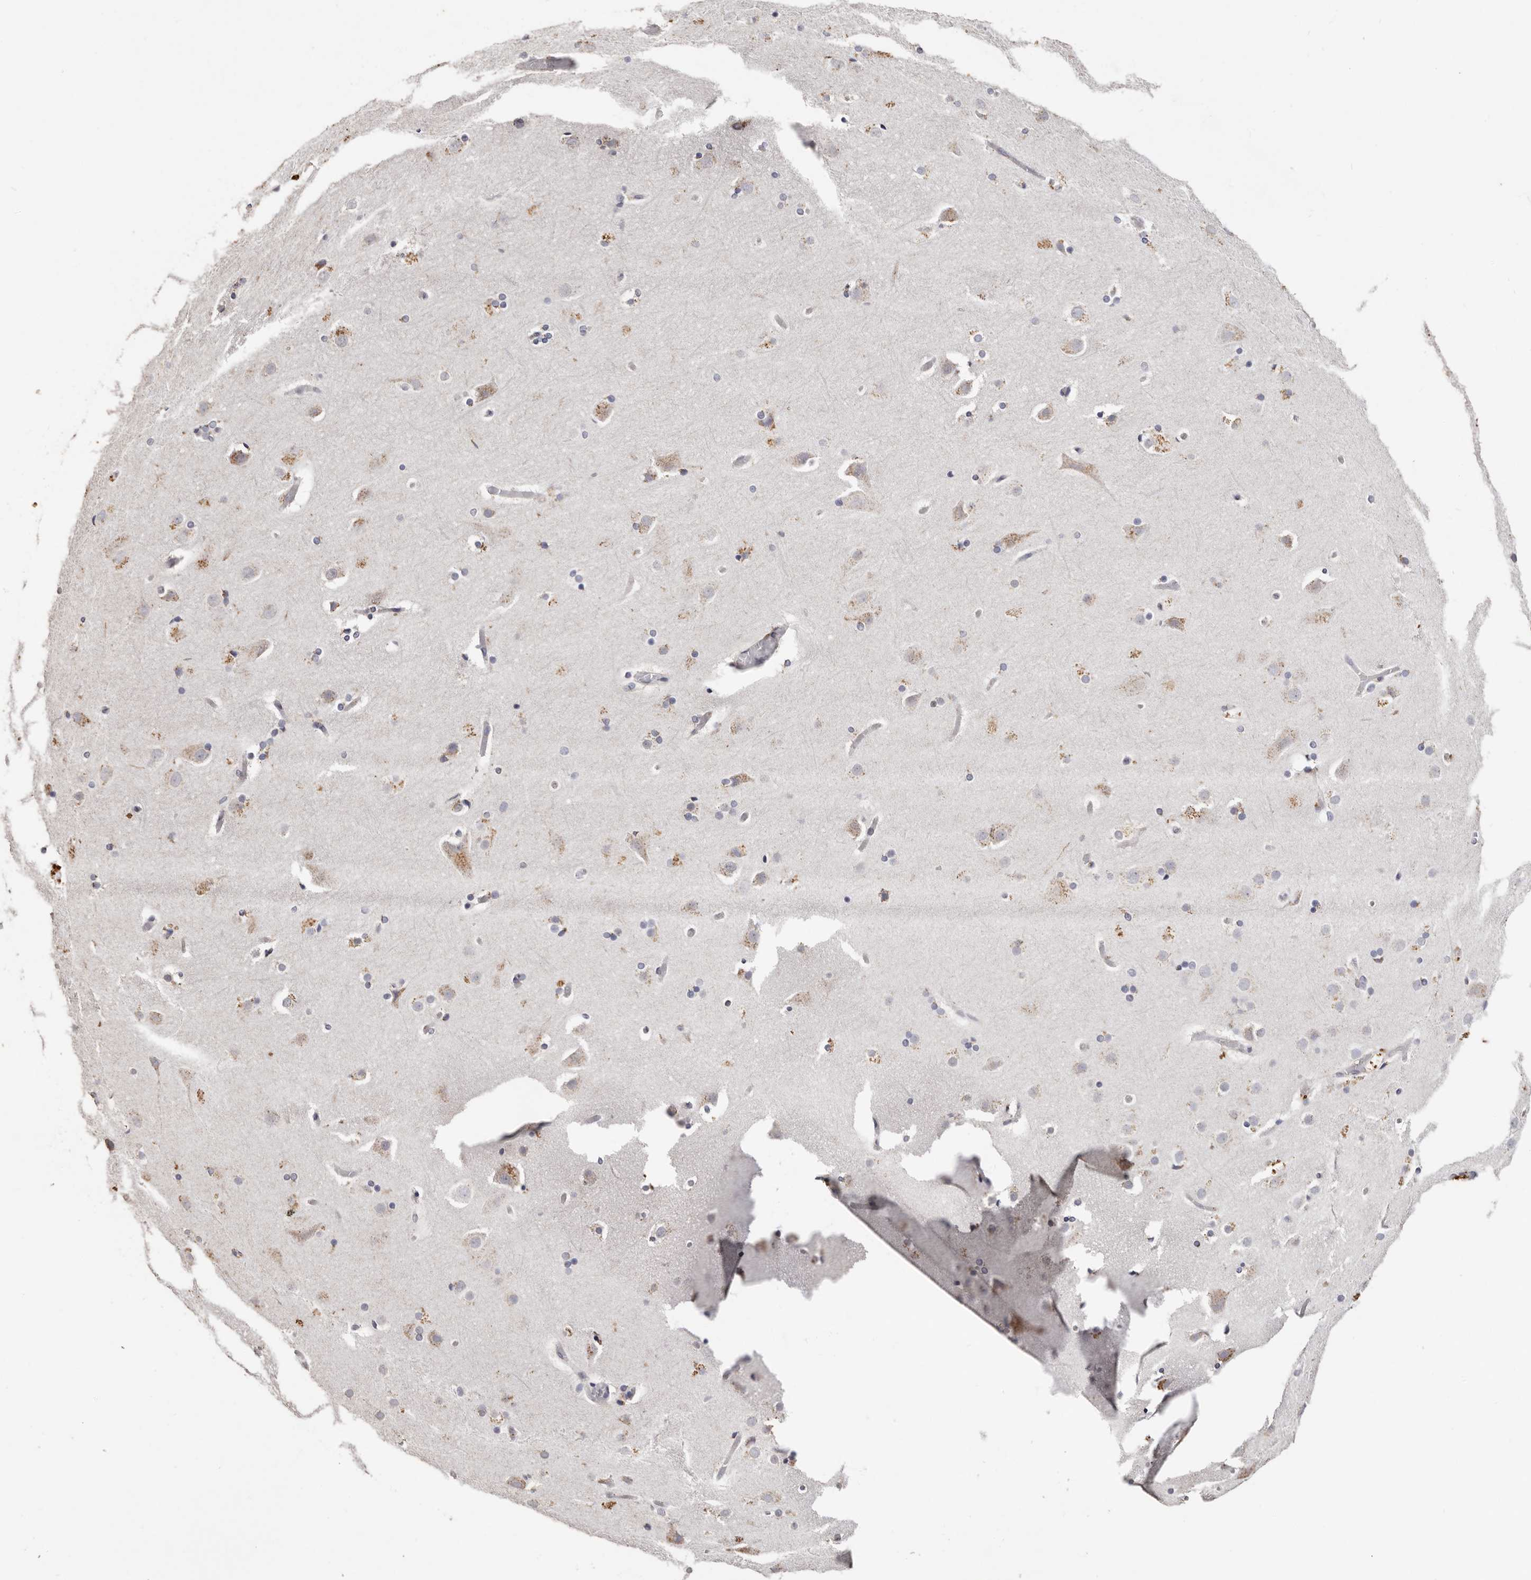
{"staining": {"intensity": "negative", "quantity": "none", "location": "none"}, "tissue": "cerebral cortex", "cell_type": "Endothelial cells", "image_type": "normal", "snomed": [{"axis": "morphology", "description": "Normal tissue, NOS"}, {"axis": "topography", "description": "Cerebral cortex"}], "caption": "Protein analysis of unremarkable cerebral cortex shows no significant expression in endothelial cells. (Stains: DAB immunohistochemistry (IHC) with hematoxylin counter stain, Microscopy: brightfield microscopy at high magnification).", "gene": "LGALS7B", "patient": {"sex": "male", "age": 57}}